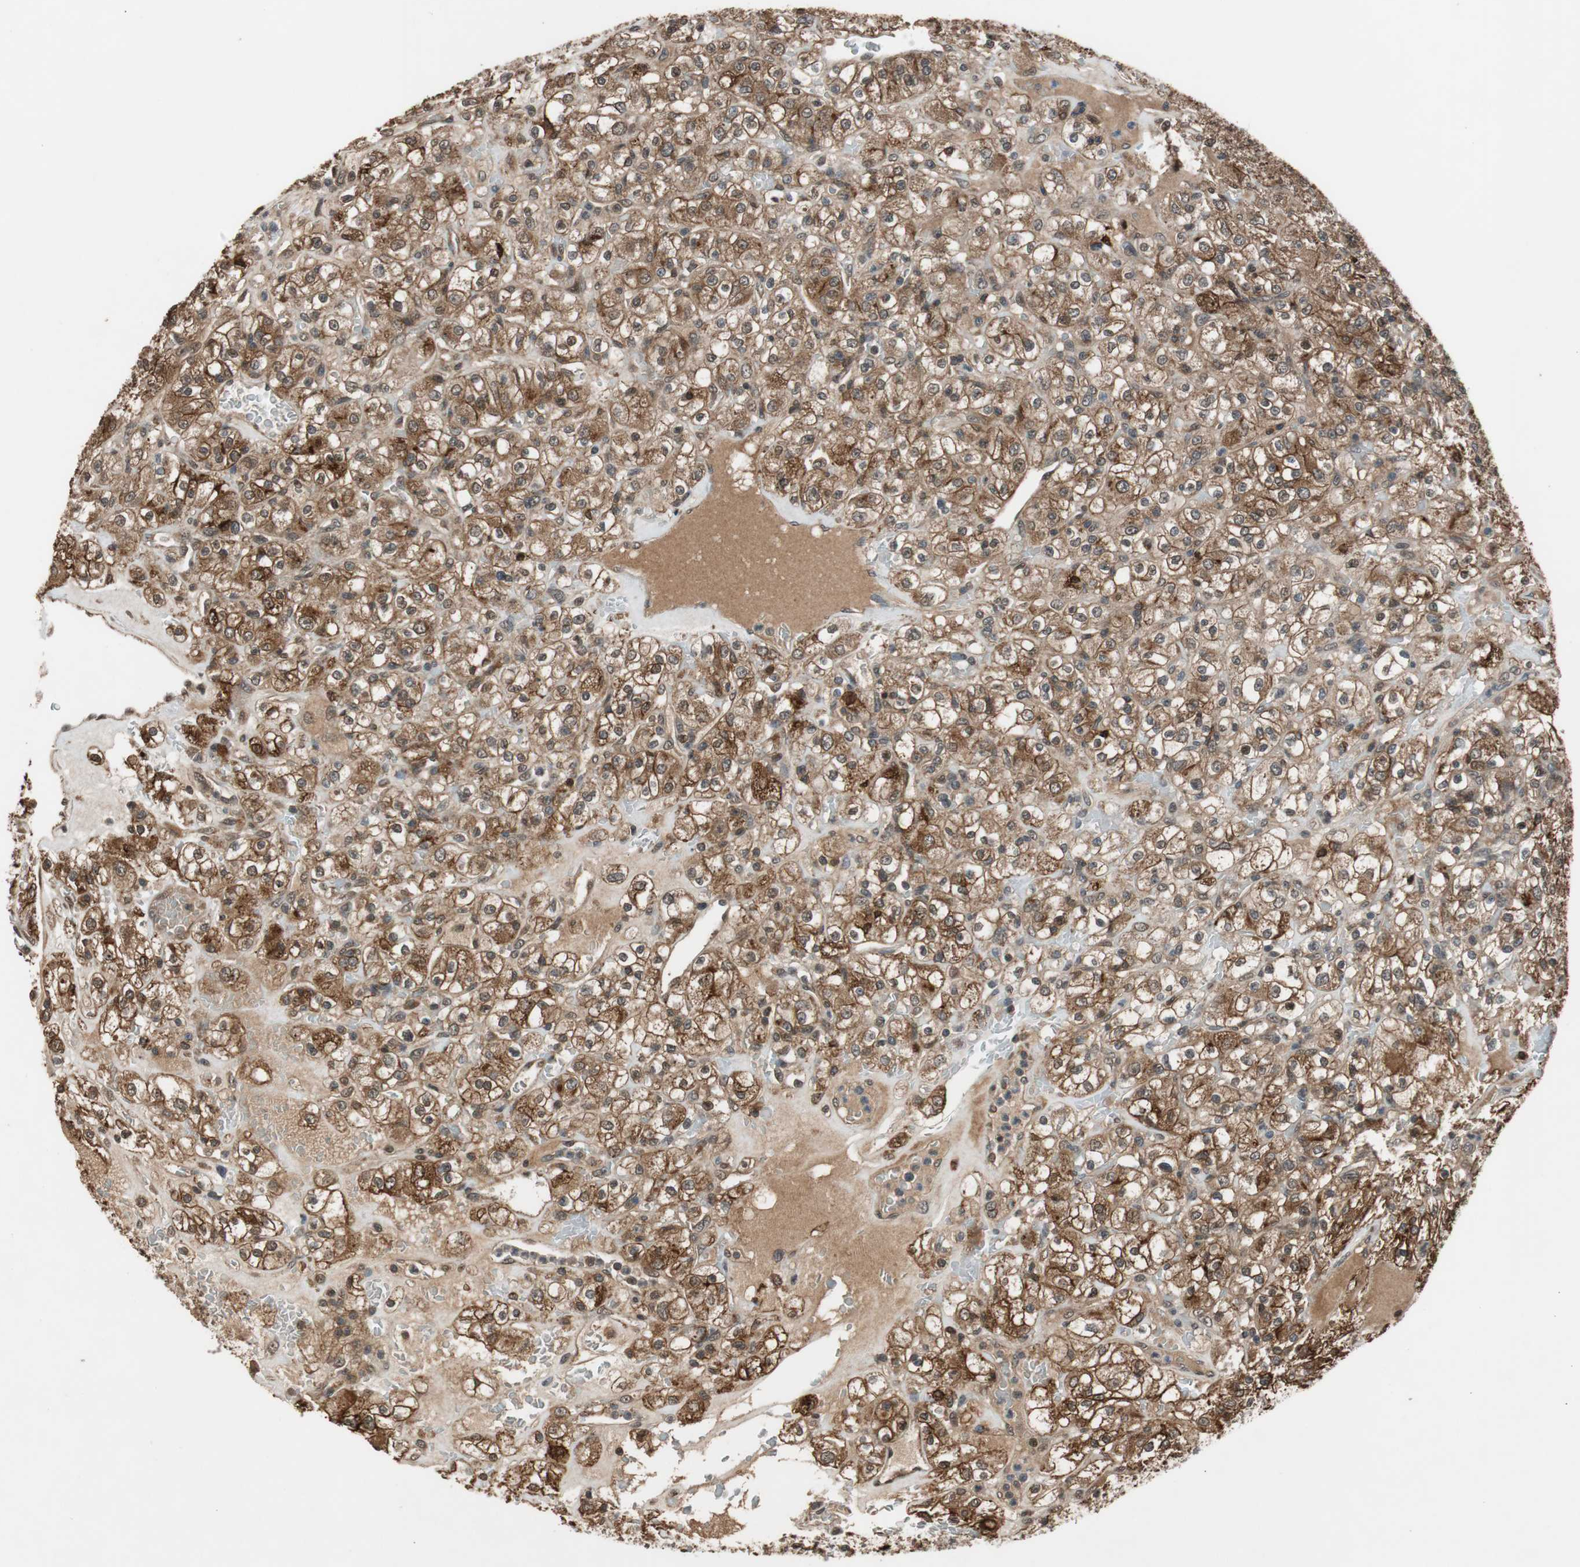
{"staining": {"intensity": "strong", "quantity": ">75%", "location": "cytoplasmic/membranous"}, "tissue": "renal cancer", "cell_type": "Tumor cells", "image_type": "cancer", "snomed": [{"axis": "morphology", "description": "Normal tissue, NOS"}, {"axis": "morphology", "description": "Adenocarcinoma, NOS"}, {"axis": "topography", "description": "Kidney"}], "caption": "Protein expression analysis of renal adenocarcinoma exhibits strong cytoplasmic/membranous expression in about >75% of tumor cells.", "gene": "TMEM230", "patient": {"sex": "female", "age": 72}}